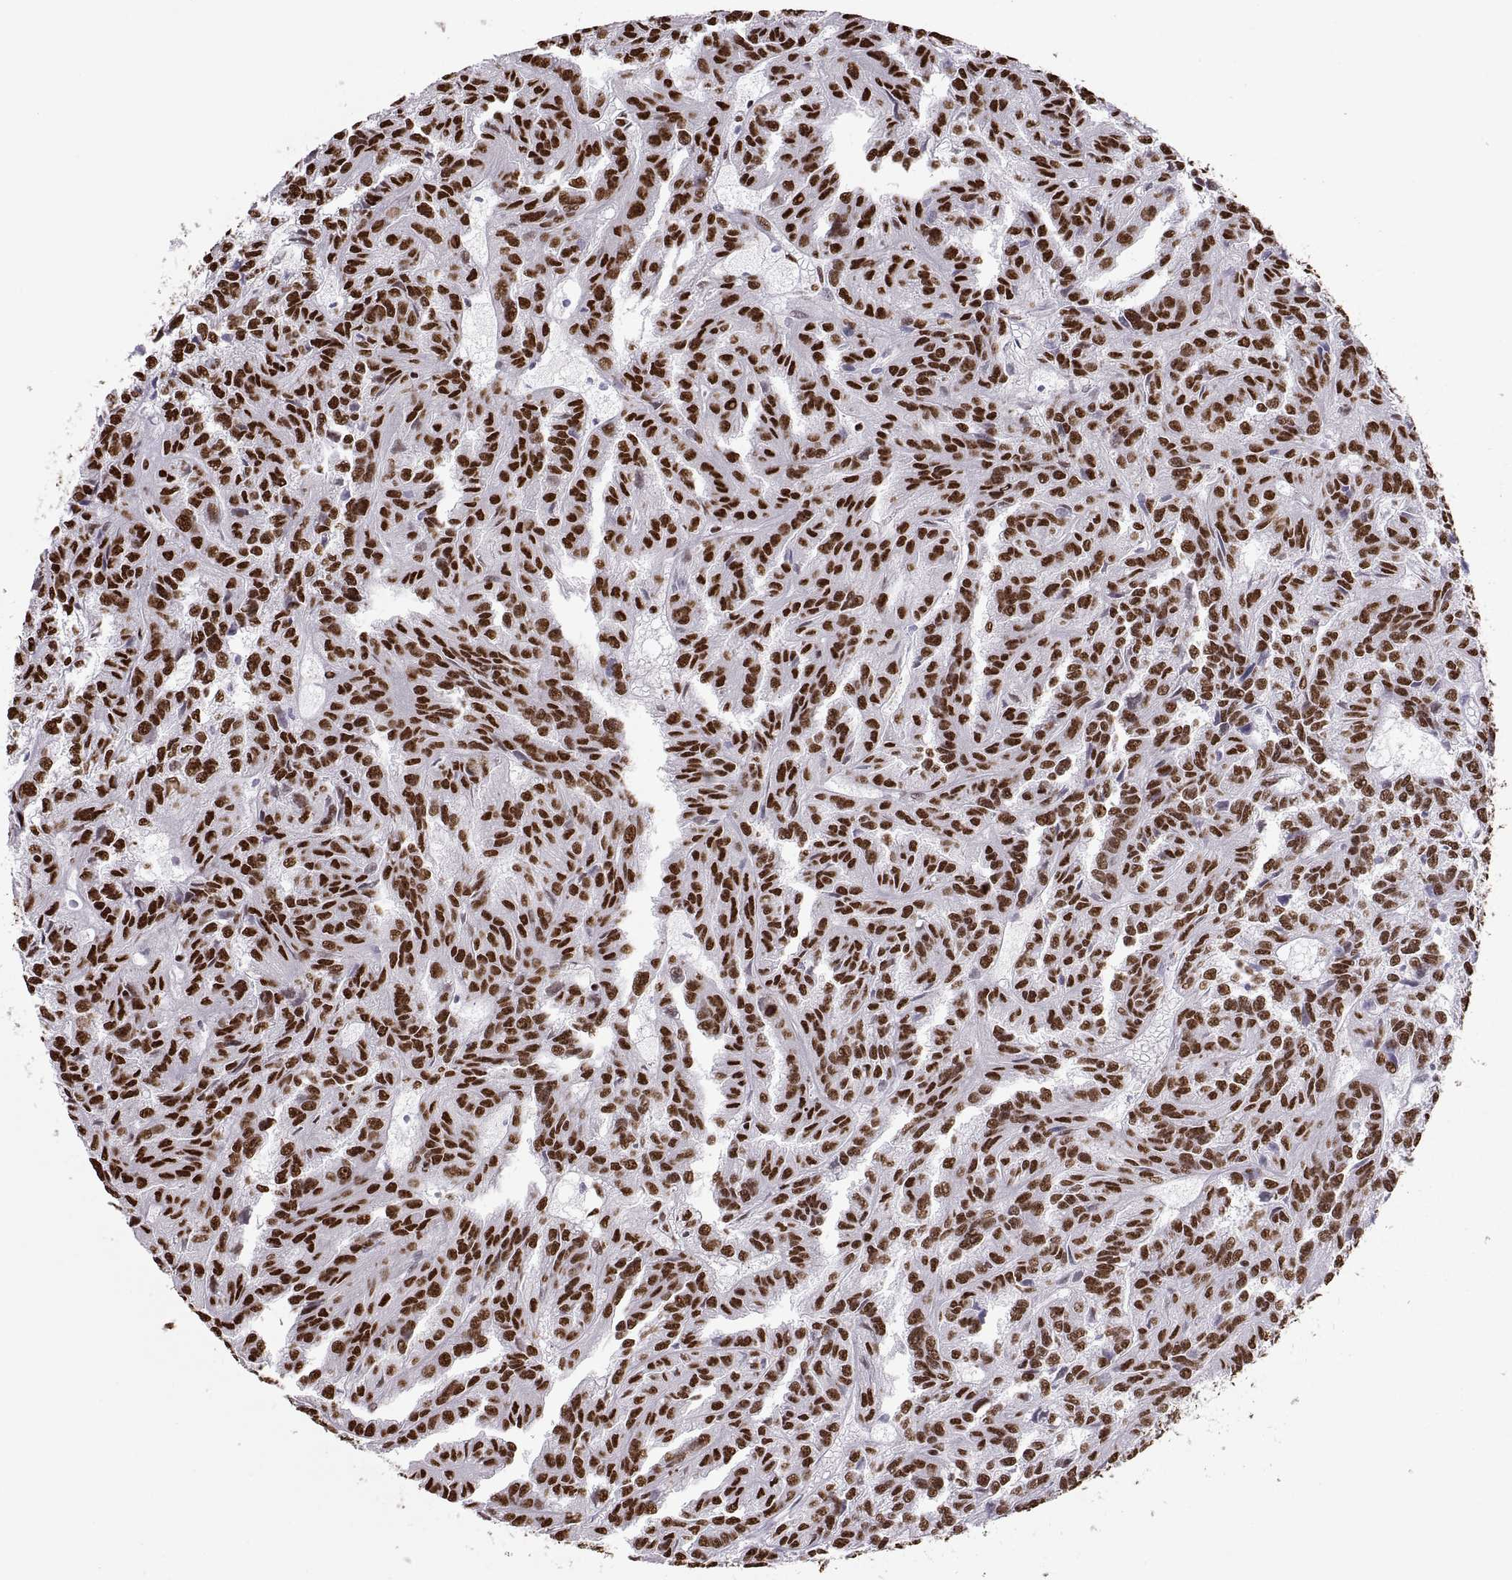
{"staining": {"intensity": "strong", "quantity": ">75%", "location": "nuclear"}, "tissue": "renal cancer", "cell_type": "Tumor cells", "image_type": "cancer", "snomed": [{"axis": "morphology", "description": "Adenocarcinoma, NOS"}, {"axis": "topography", "description": "Kidney"}], "caption": "The immunohistochemical stain labels strong nuclear staining in tumor cells of renal adenocarcinoma tissue. Using DAB (brown) and hematoxylin (blue) stains, captured at high magnification using brightfield microscopy.", "gene": "SNAI1", "patient": {"sex": "male", "age": 79}}